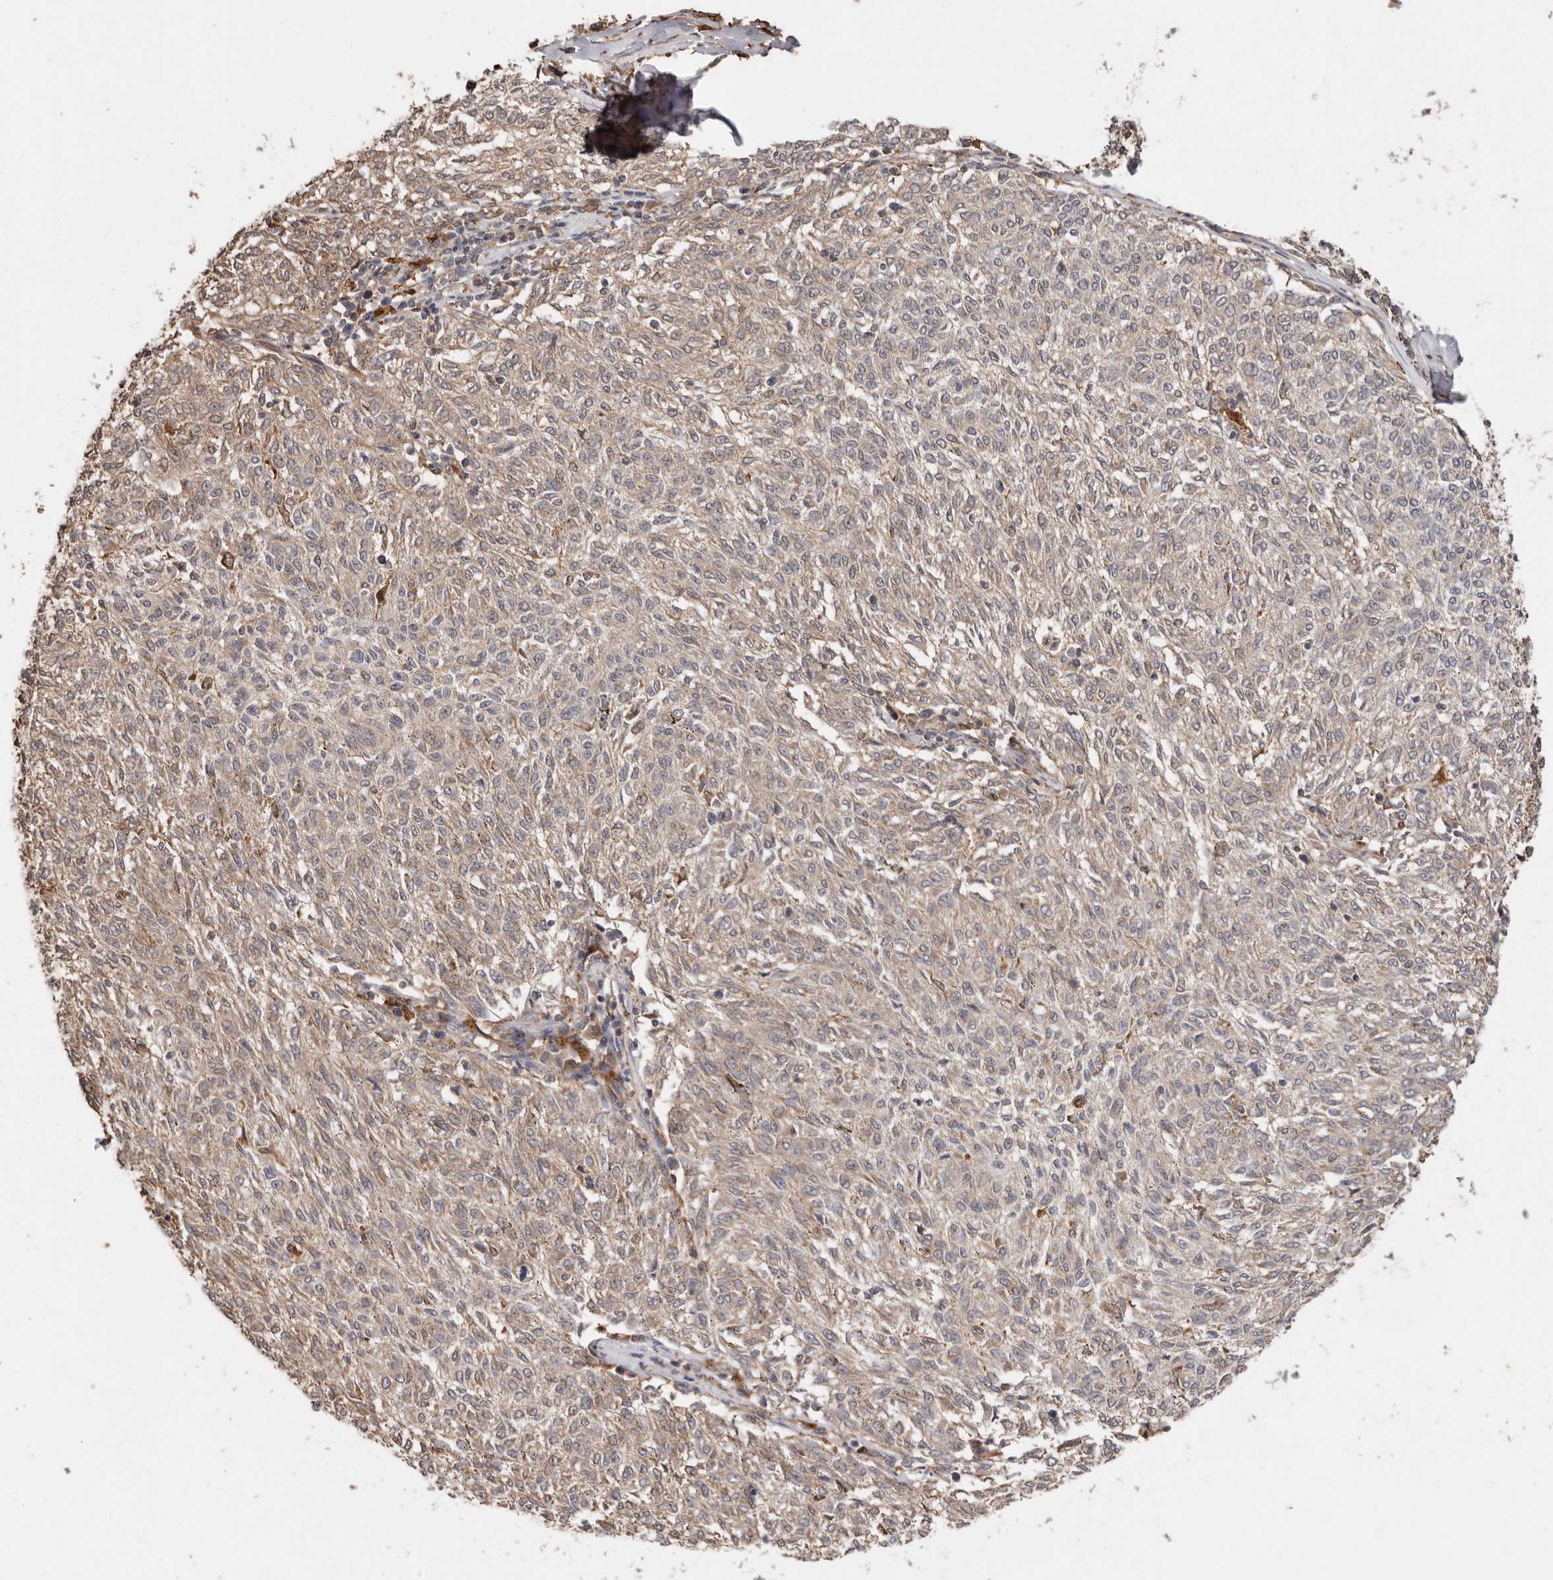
{"staining": {"intensity": "weak", "quantity": ">75%", "location": "cytoplasmic/membranous"}, "tissue": "melanoma", "cell_type": "Tumor cells", "image_type": "cancer", "snomed": [{"axis": "morphology", "description": "Malignant melanoma, NOS"}, {"axis": "topography", "description": "Skin"}], "caption": "There is low levels of weak cytoplasmic/membranous staining in tumor cells of malignant melanoma, as demonstrated by immunohistochemical staining (brown color).", "gene": "RSPO2", "patient": {"sex": "female", "age": 72}}